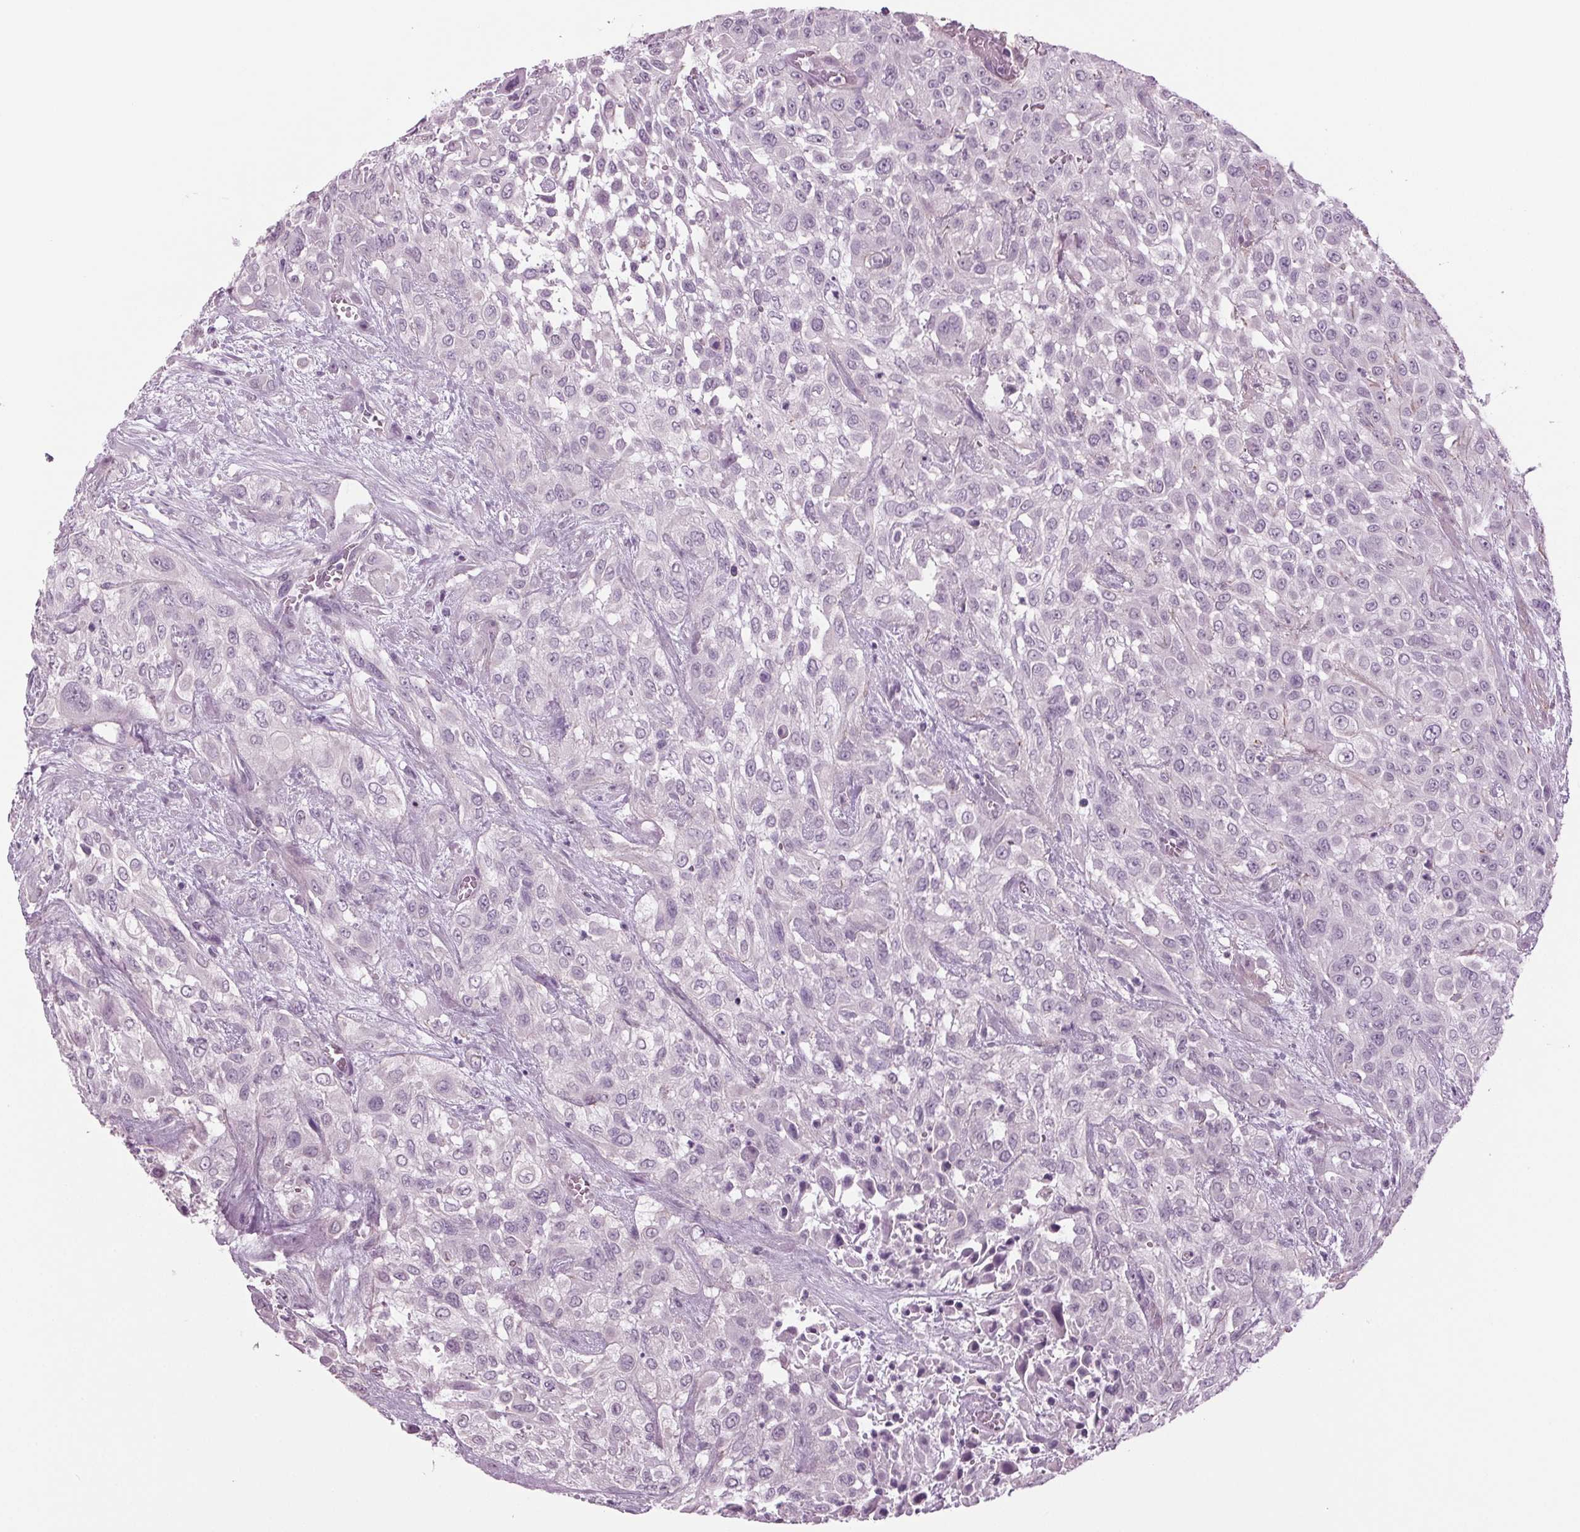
{"staining": {"intensity": "negative", "quantity": "none", "location": "none"}, "tissue": "urothelial cancer", "cell_type": "Tumor cells", "image_type": "cancer", "snomed": [{"axis": "morphology", "description": "Urothelial carcinoma, High grade"}, {"axis": "topography", "description": "Urinary bladder"}], "caption": "Tumor cells are negative for protein expression in human urothelial cancer.", "gene": "BHLHE22", "patient": {"sex": "male", "age": 57}}